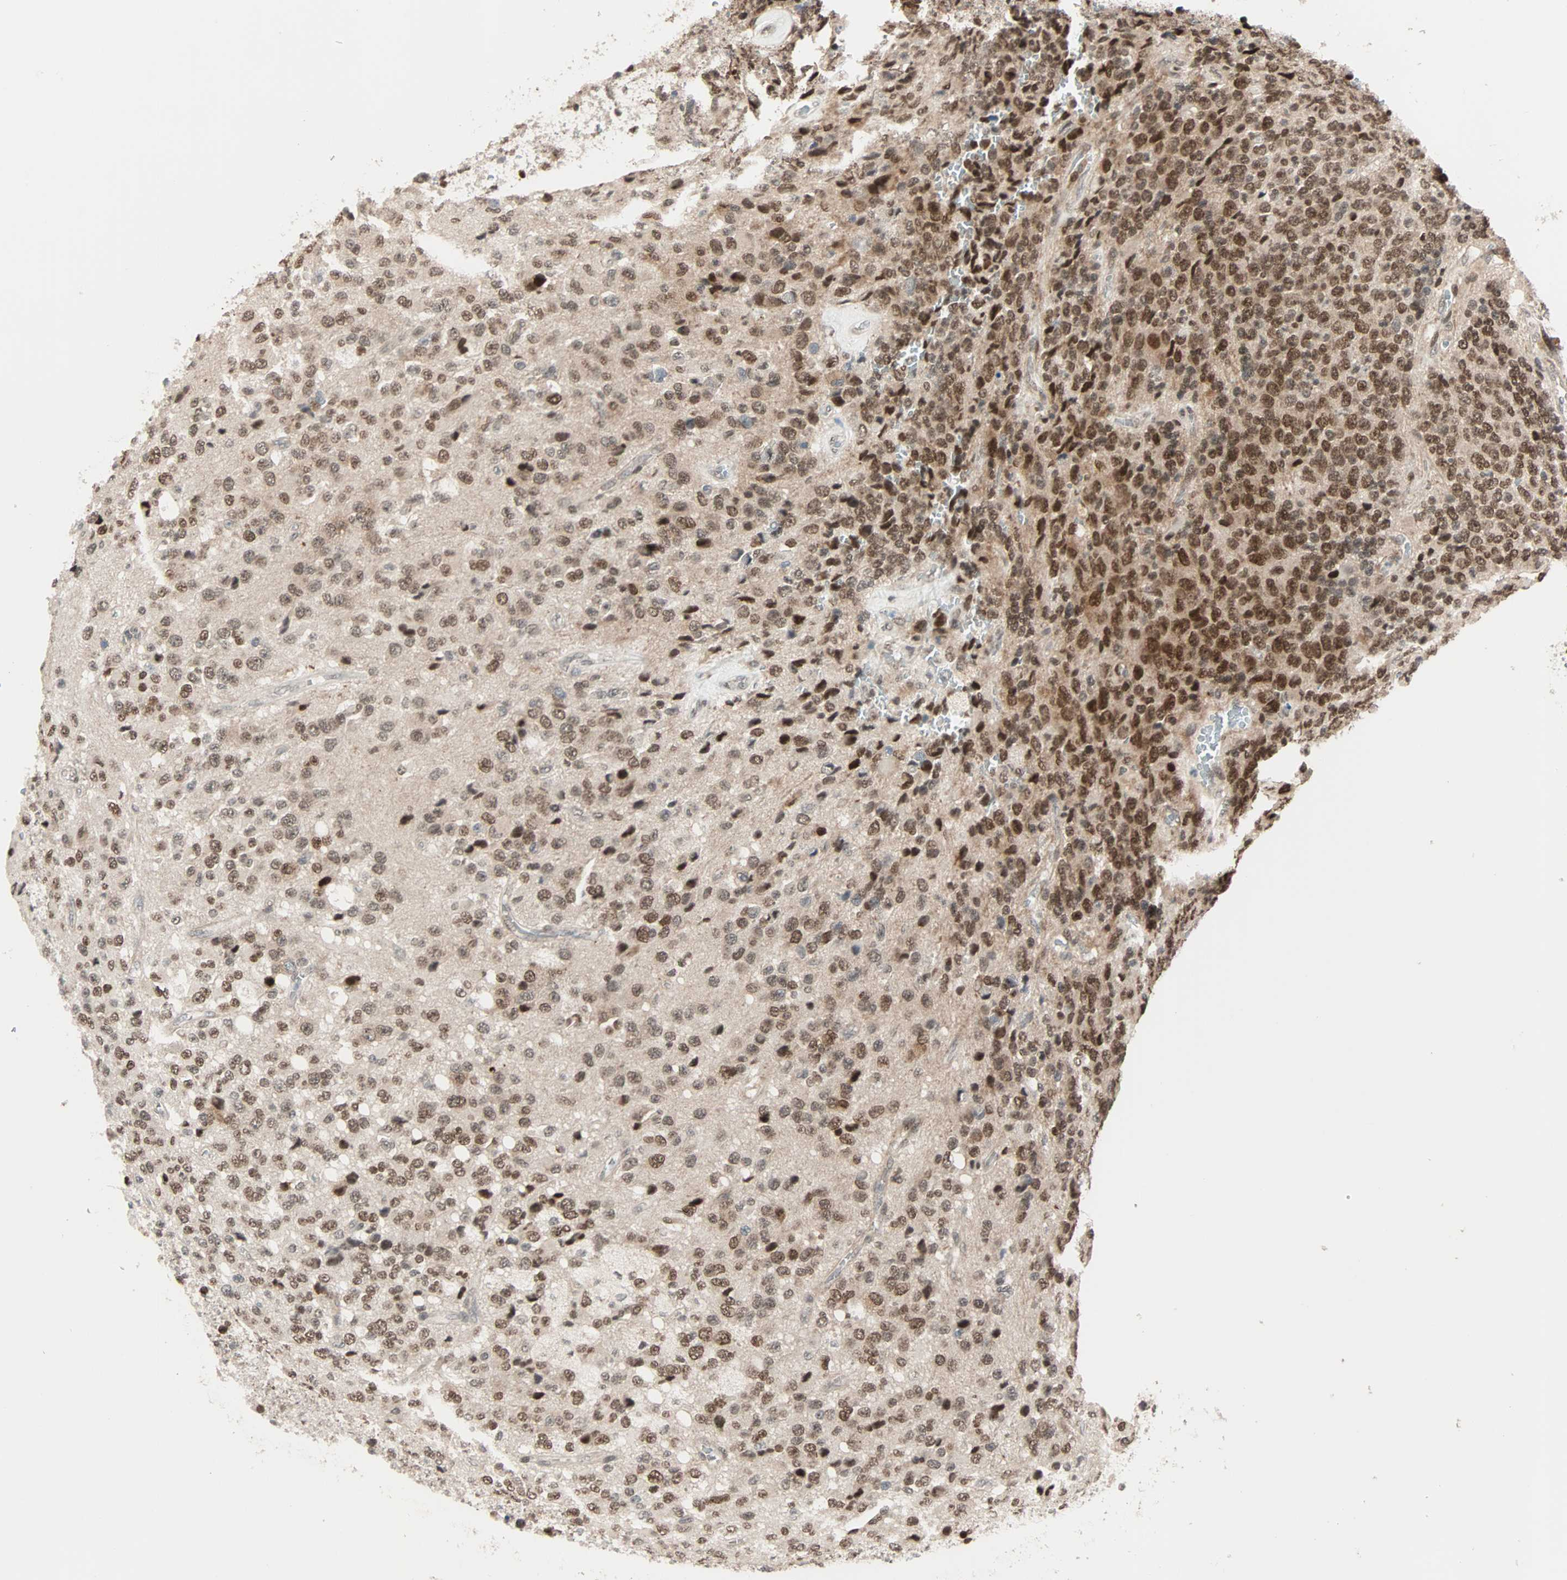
{"staining": {"intensity": "moderate", "quantity": ">75%", "location": "nuclear"}, "tissue": "glioma", "cell_type": "Tumor cells", "image_type": "cancer", "snomed": [{"axis": "morphology", "description": "Glioma, malignant, High grade"}, {"axis": "topography", "description": "pancreas cauda"}], "caption": "This image reveals IHC staining of malignant glioma (high-grade), with medium moderate nuclear positivity in about >75% of tumor cells.", "gene": "CBX4", "patient": {"sex": "male", "age": 60}}